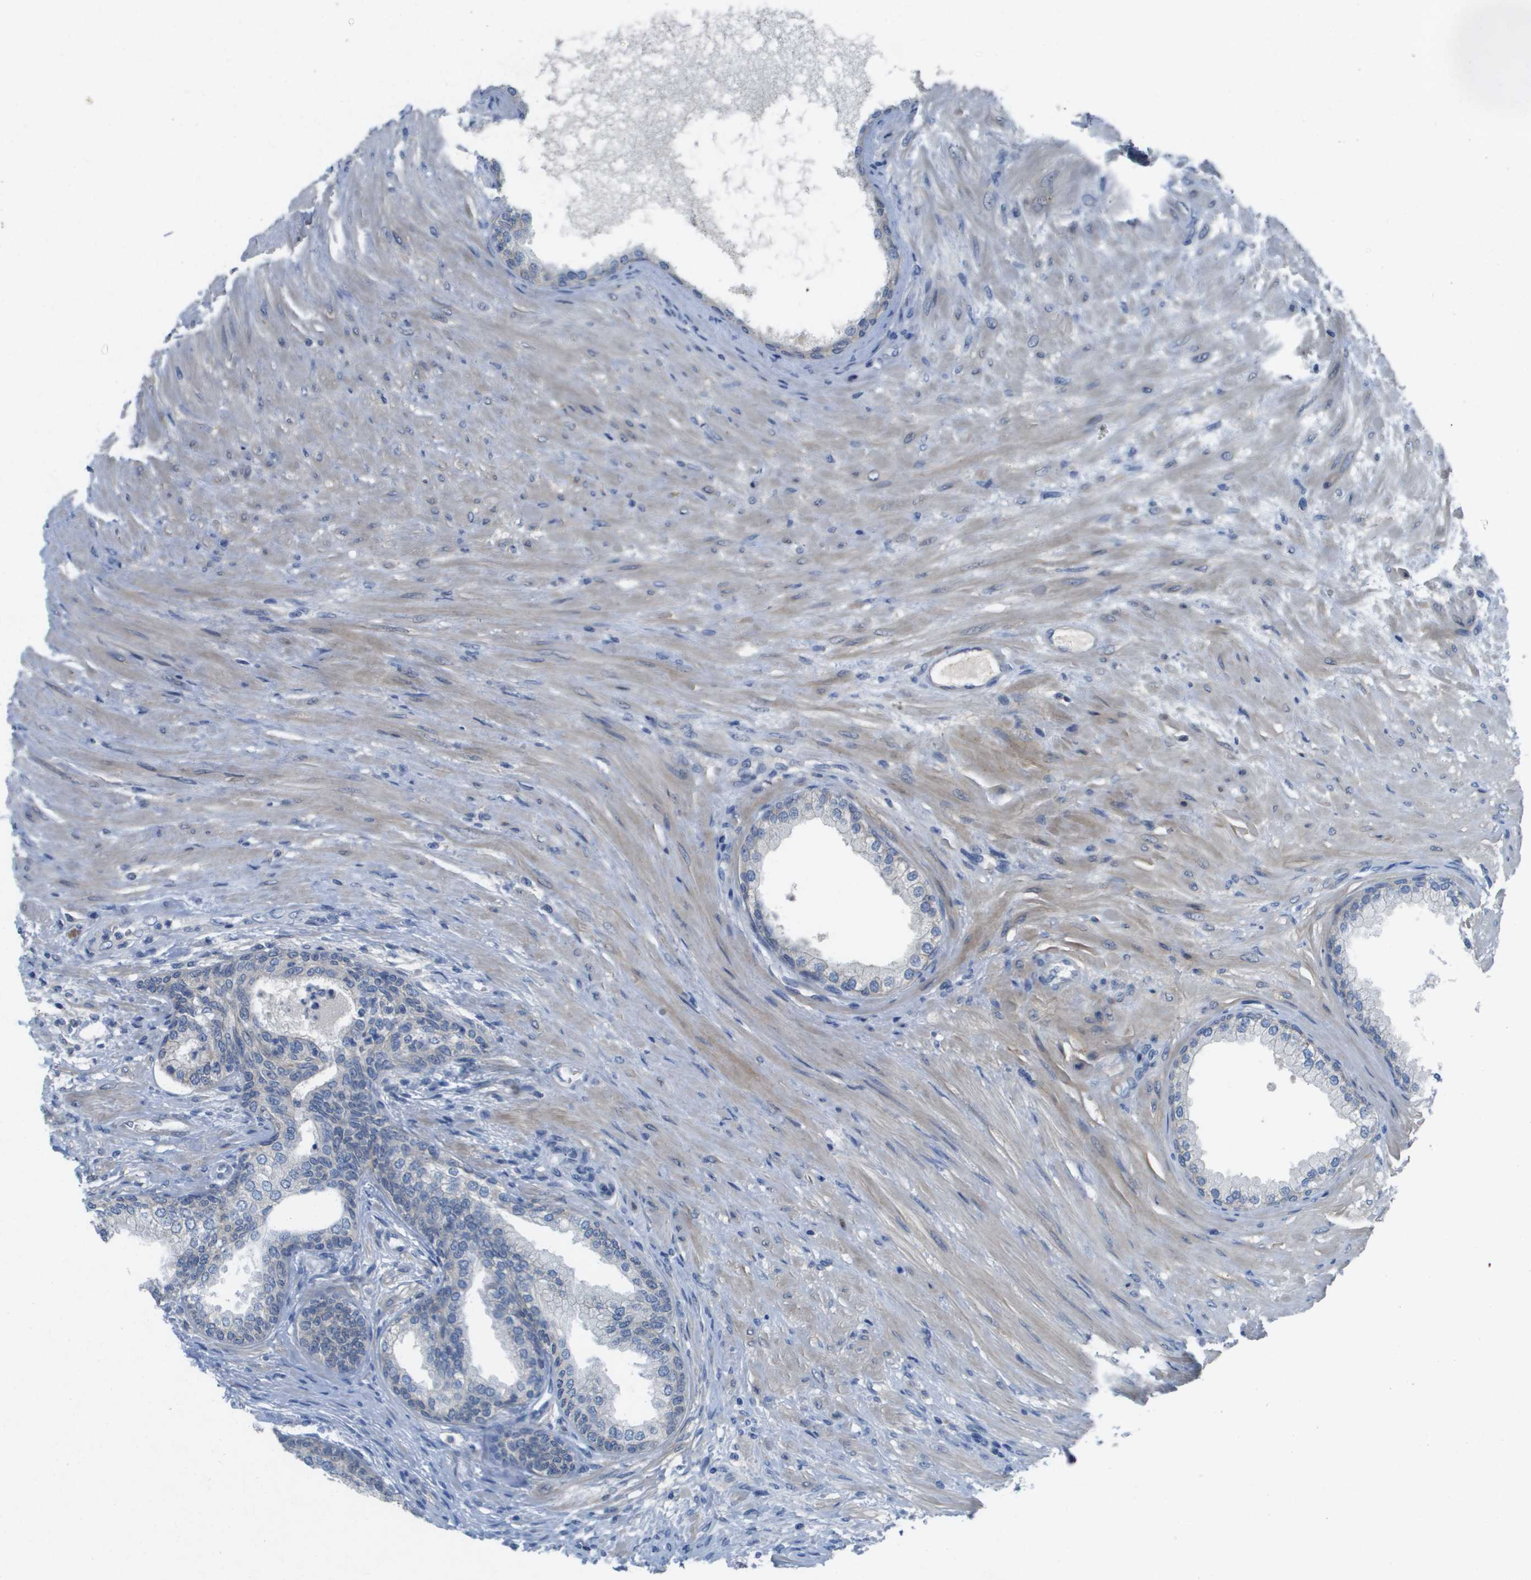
{"staining": {"intensity": "negative", "quantity": "none", "location": "none"}, "tissue": "prostate", "cell_type": "Glandular cells", "image_type": "normal", "snomed": [{"axis": "morphology", "description": "Normal tissue, NOS"}, {"axis": "topography", "description": "Prostate"}], "caption": "Glandular cells show no significant protein staining in benign prostate.", "gene": "NCS1", "patient": {"sex": "male", "age": 76}}